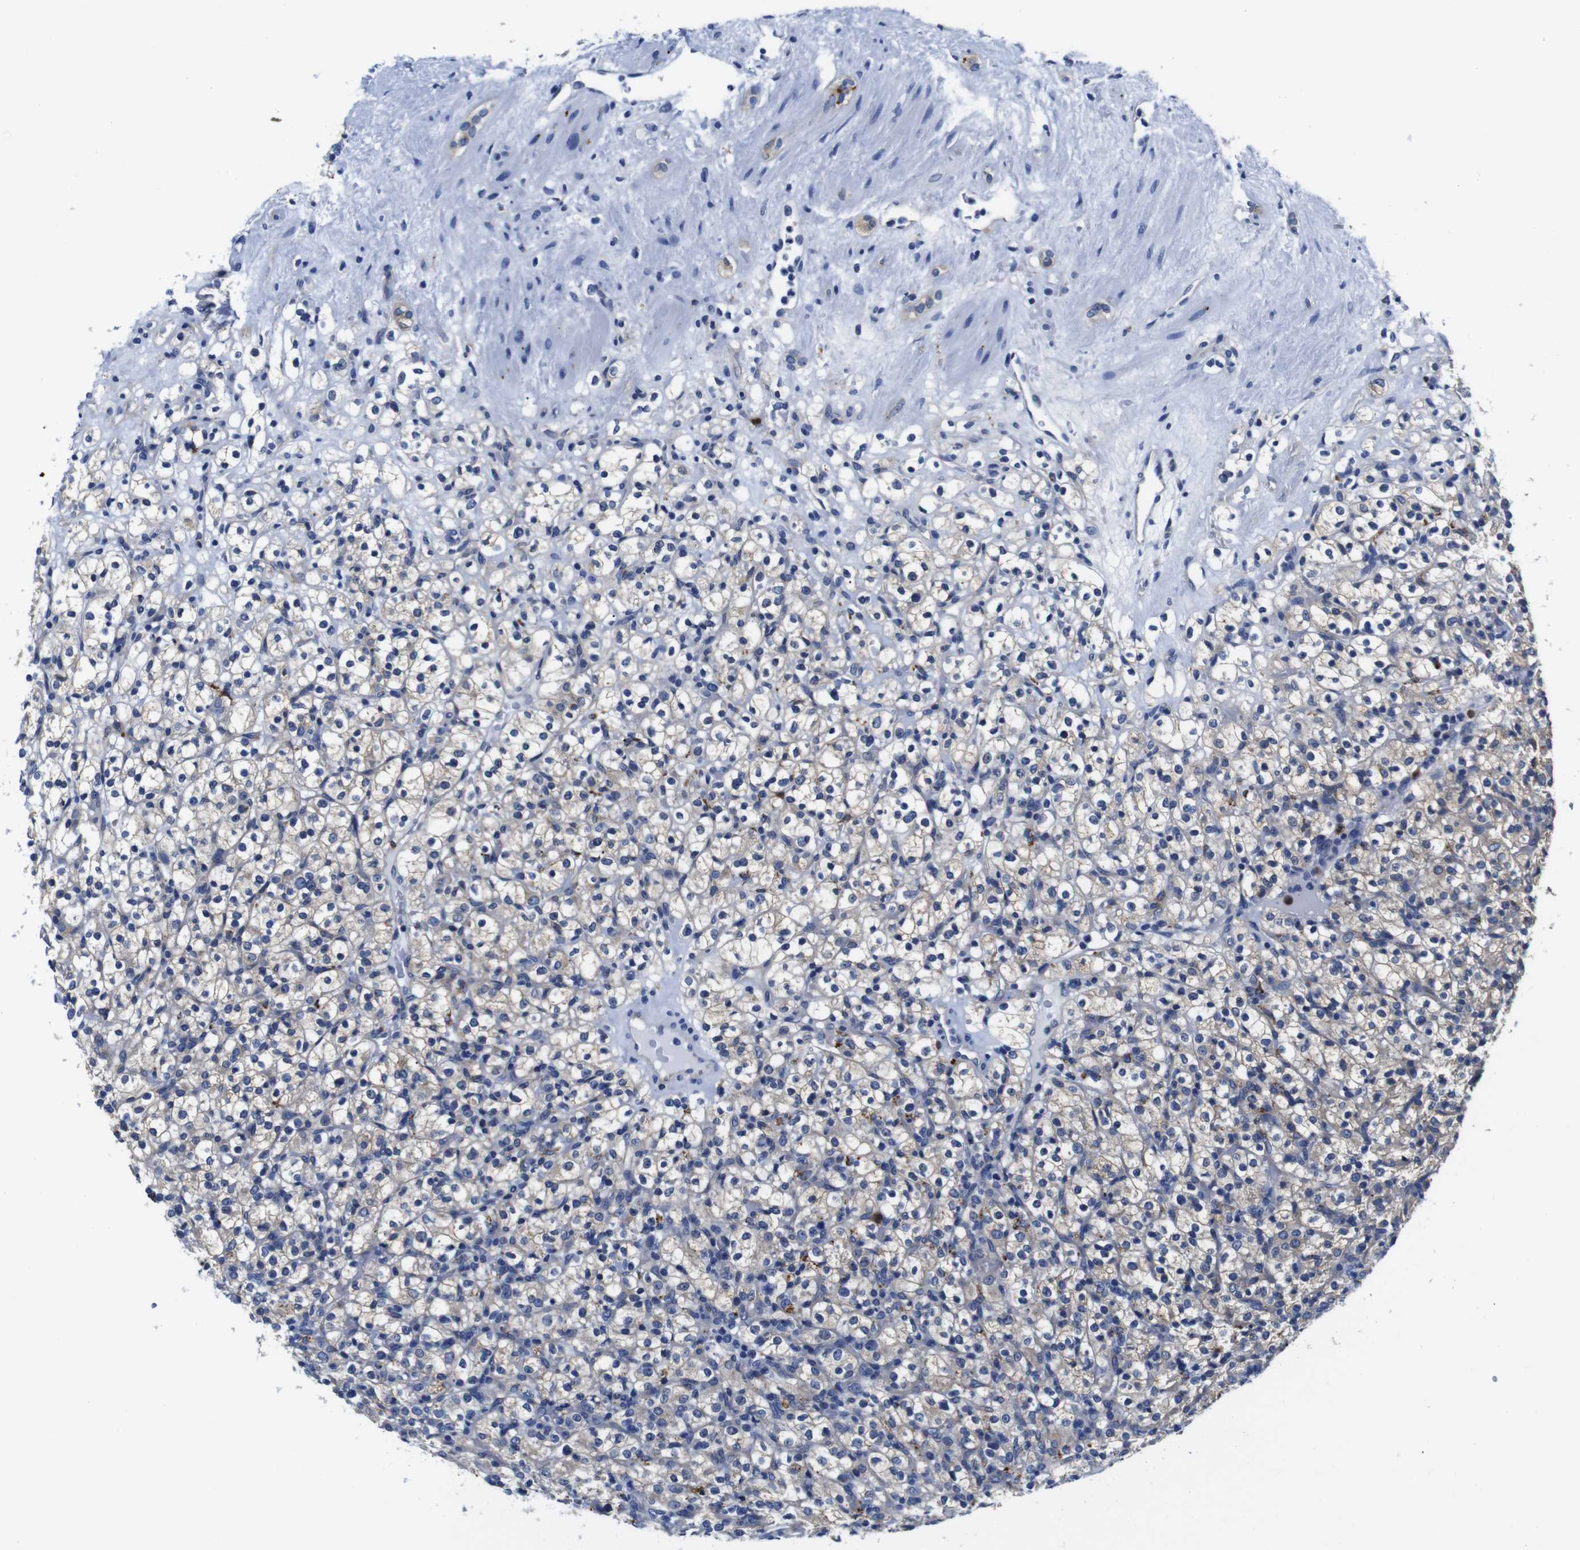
{"staining": {"intensity": "negative", "quantity": "none", "location": "none"}, "tissue": "renal cancer", "cell_type": "Tumor cells", "image_type": "cancer", "snomed": [{"axis": "morphology", "description": "Normal tissue, NOS"}, {"axis": "morphology", "description": "Adenocarcinoma, NOS"}, {"axis": "topography", "description": "Kidney"}], "caption": "Immunohistochemistry (IHC) histopathology image of neoplastic tissue: human adenocarcinoma (renal) stained with DAB exhibits no significant protein positivity in tumor cells.", "gene": "GIMAP2", "patient": {"sex": "female", "age": 72}}